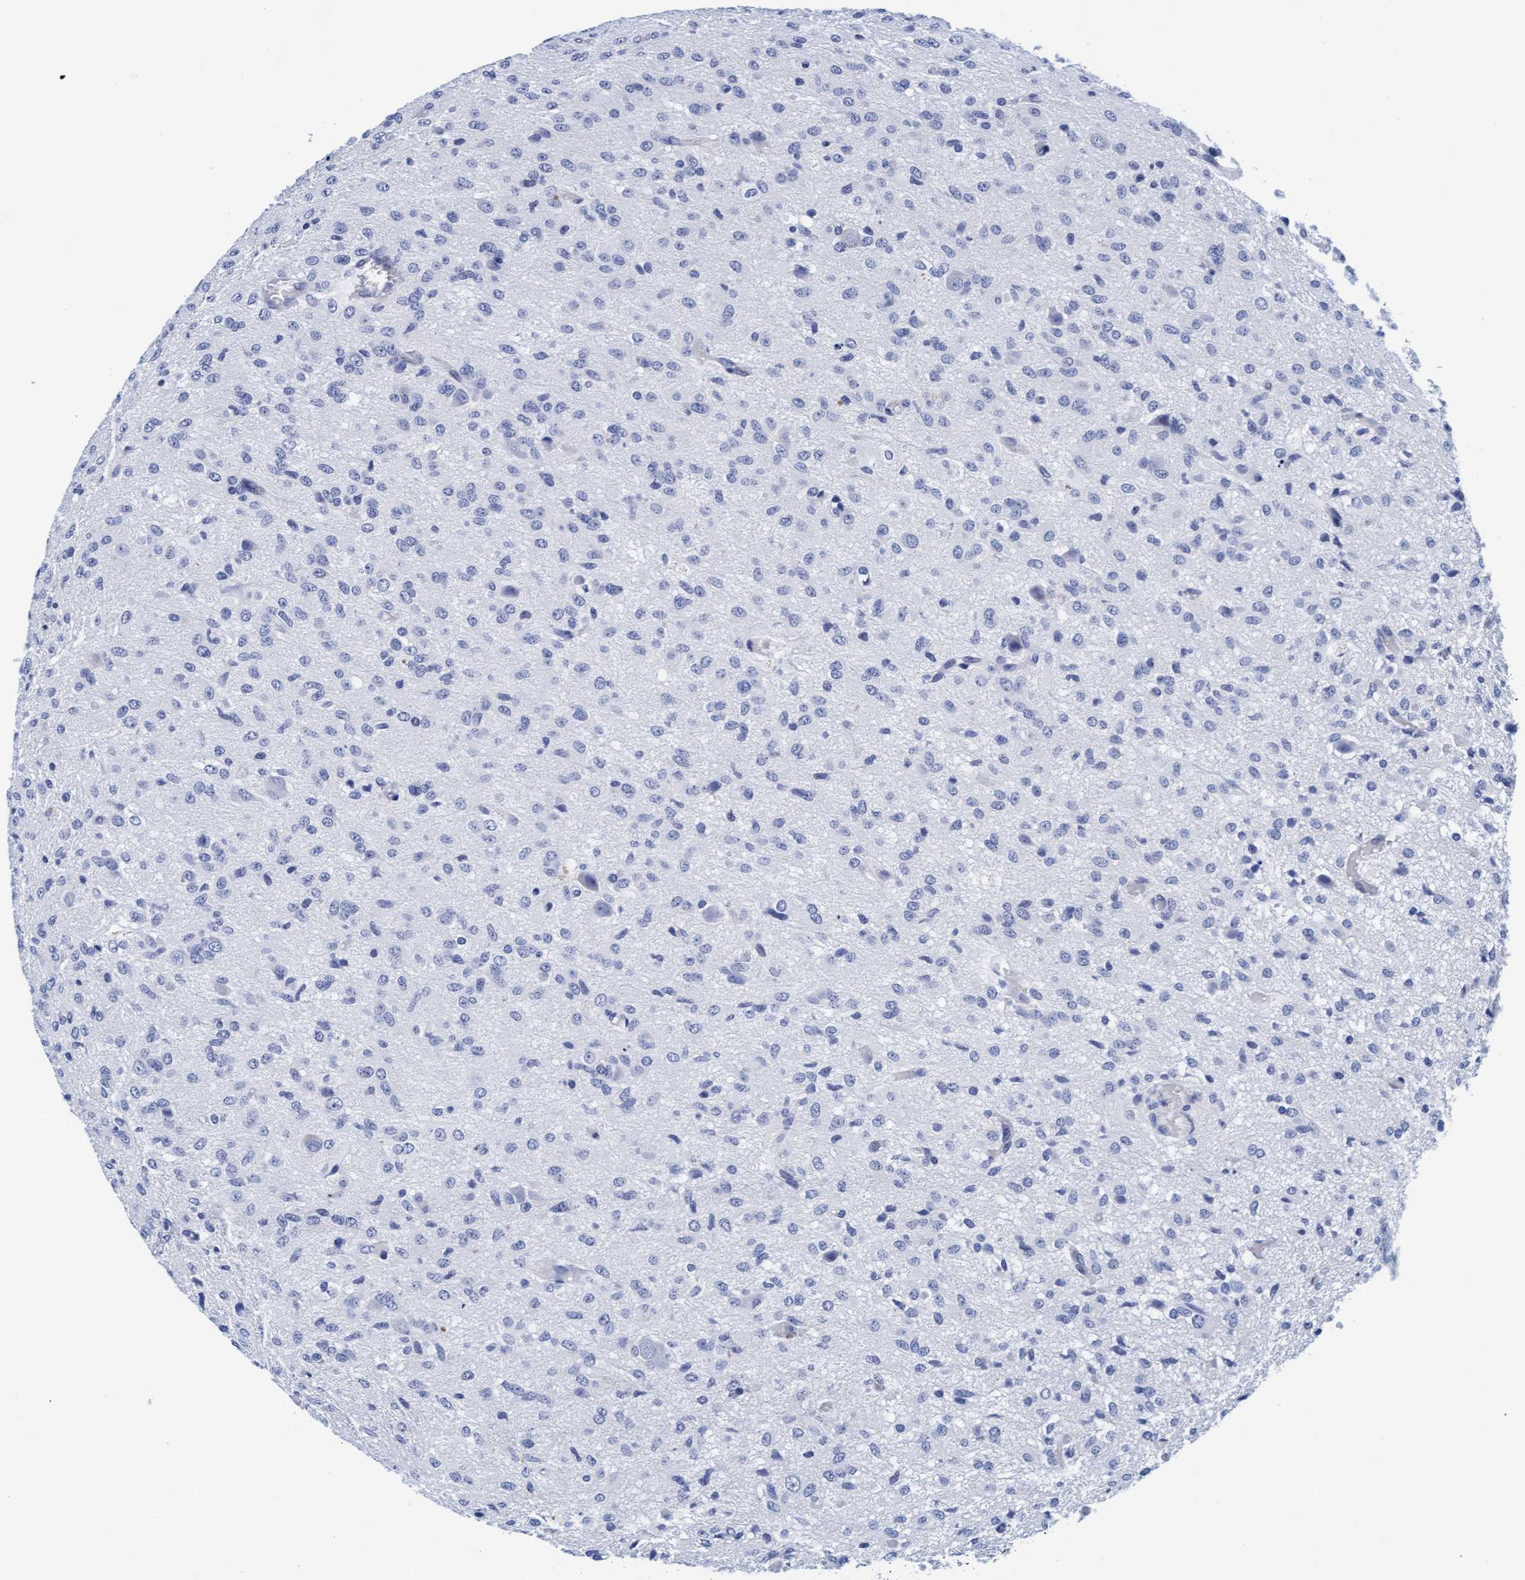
{"staining": {"intensity": "negative", "quantity": "none", "location": "none"}, "tissue": "glioma", "cell_type": "Tumor cells", "image_type": "cancer", "snomed": [{"axis": "morphology", "description": "Glioma, malignant, High grade"}, {"axis": "topography", "description": "Brain"}], "caption": "A high-resolution micrograph shows immunohistochemistry (IHC) staining of glioma, which demonstrates no significant staining in tumor cells.", "gene": "ARSG", "patient": {"sex": "female", "age": 59}}